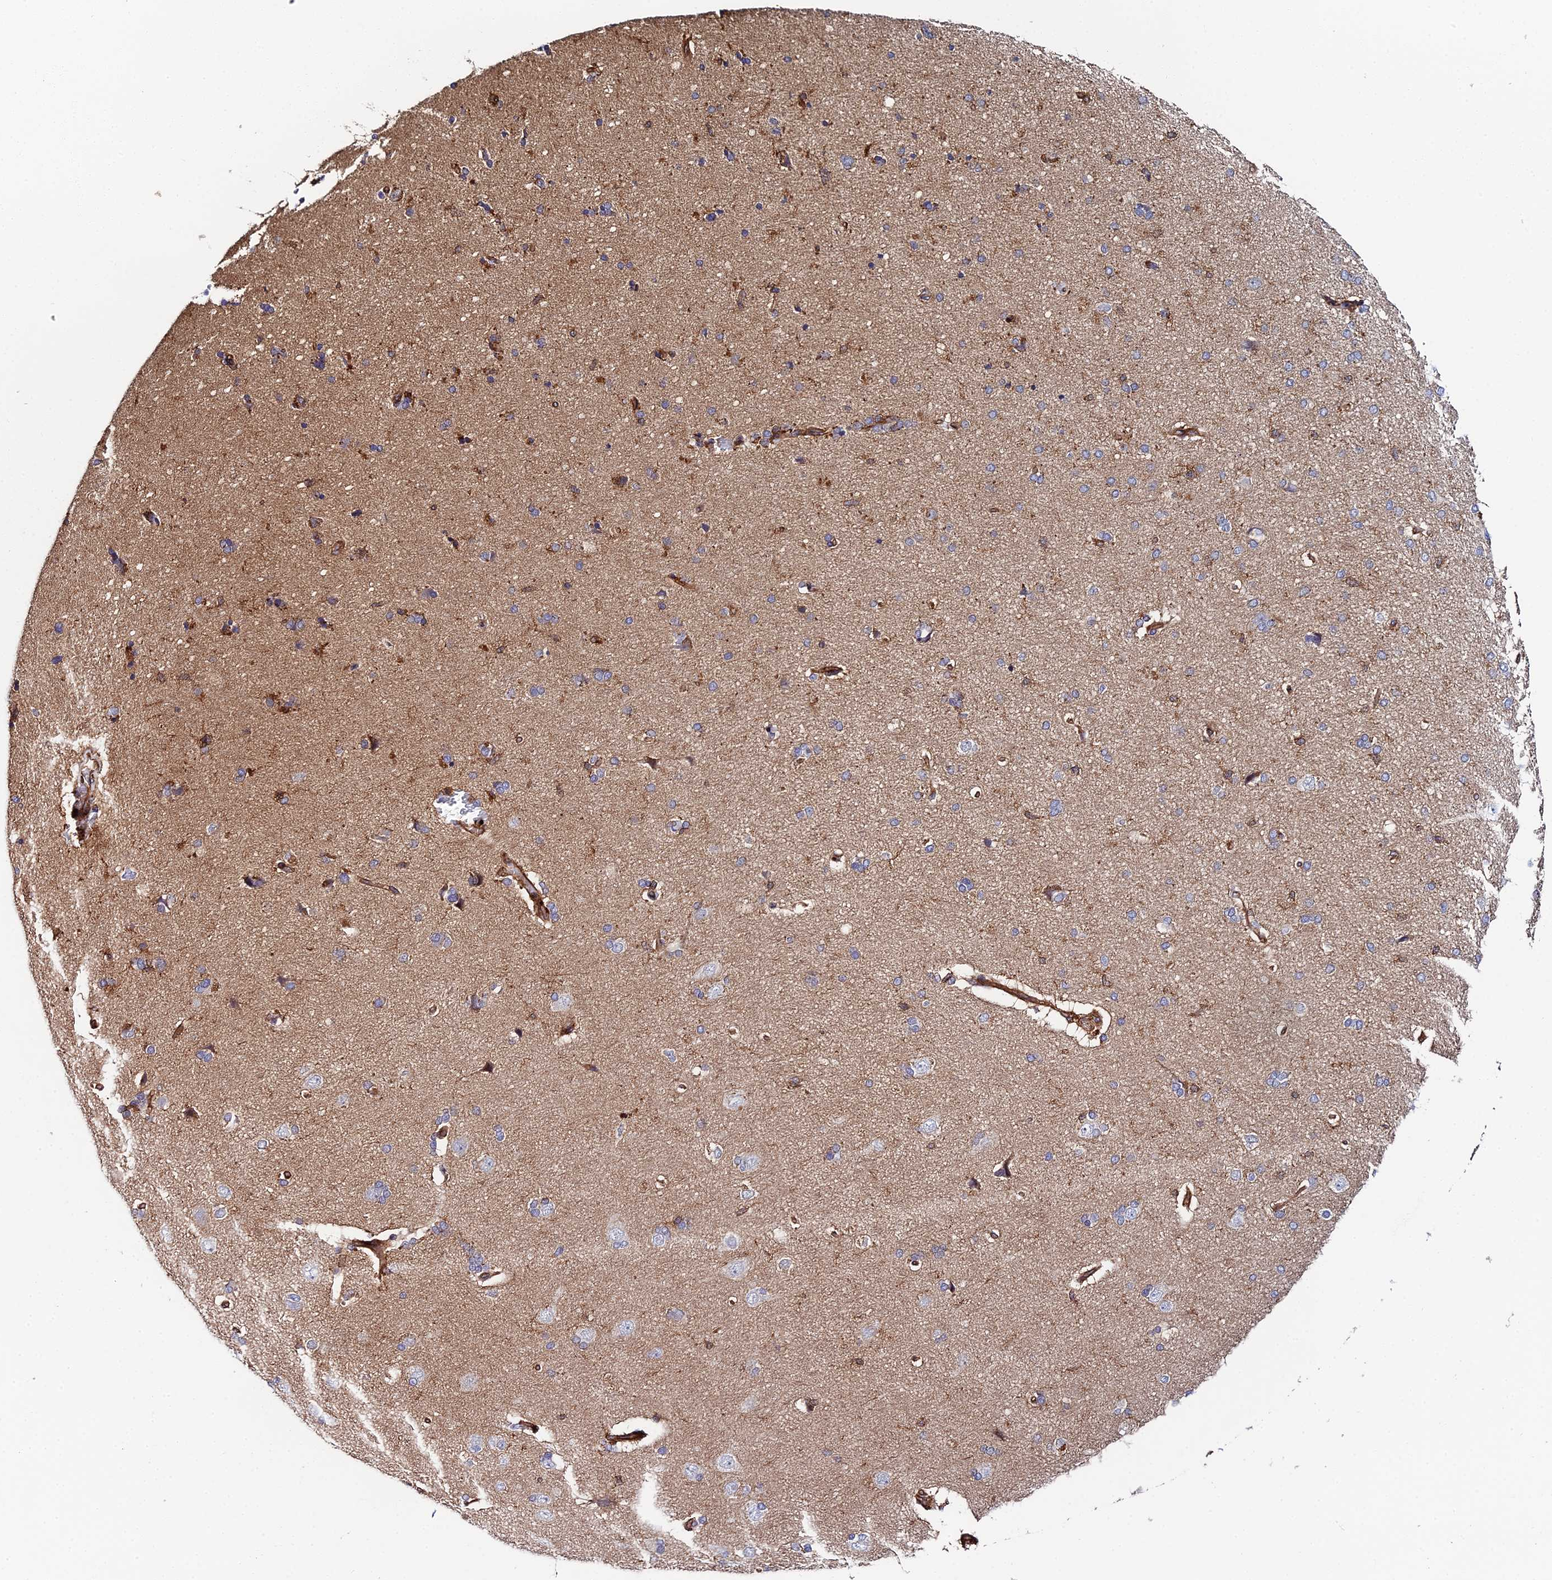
{"staining": {"intensity": "moderate", "quantity": ">75%", "location": "cytoplasmic/membranous"}, "tissue": "cerebral cortex", "cell_type": "Endothelial cells", "image_type": "normal", "snomed": [{"axis": "morphology", "description": "Normal tissue, NOS"}, {"axis": "topography", "description": "Cerebral cortex"}], "caption": "This photomicrograph reveals immunohistochemistry staining of benign cerebral cortex, with medium moderate cytoplasmic/membranous positivity in about >75% of endothelial cells.", "gene": "GNG5B", "patient": {"sex": "male", "age": 62}}